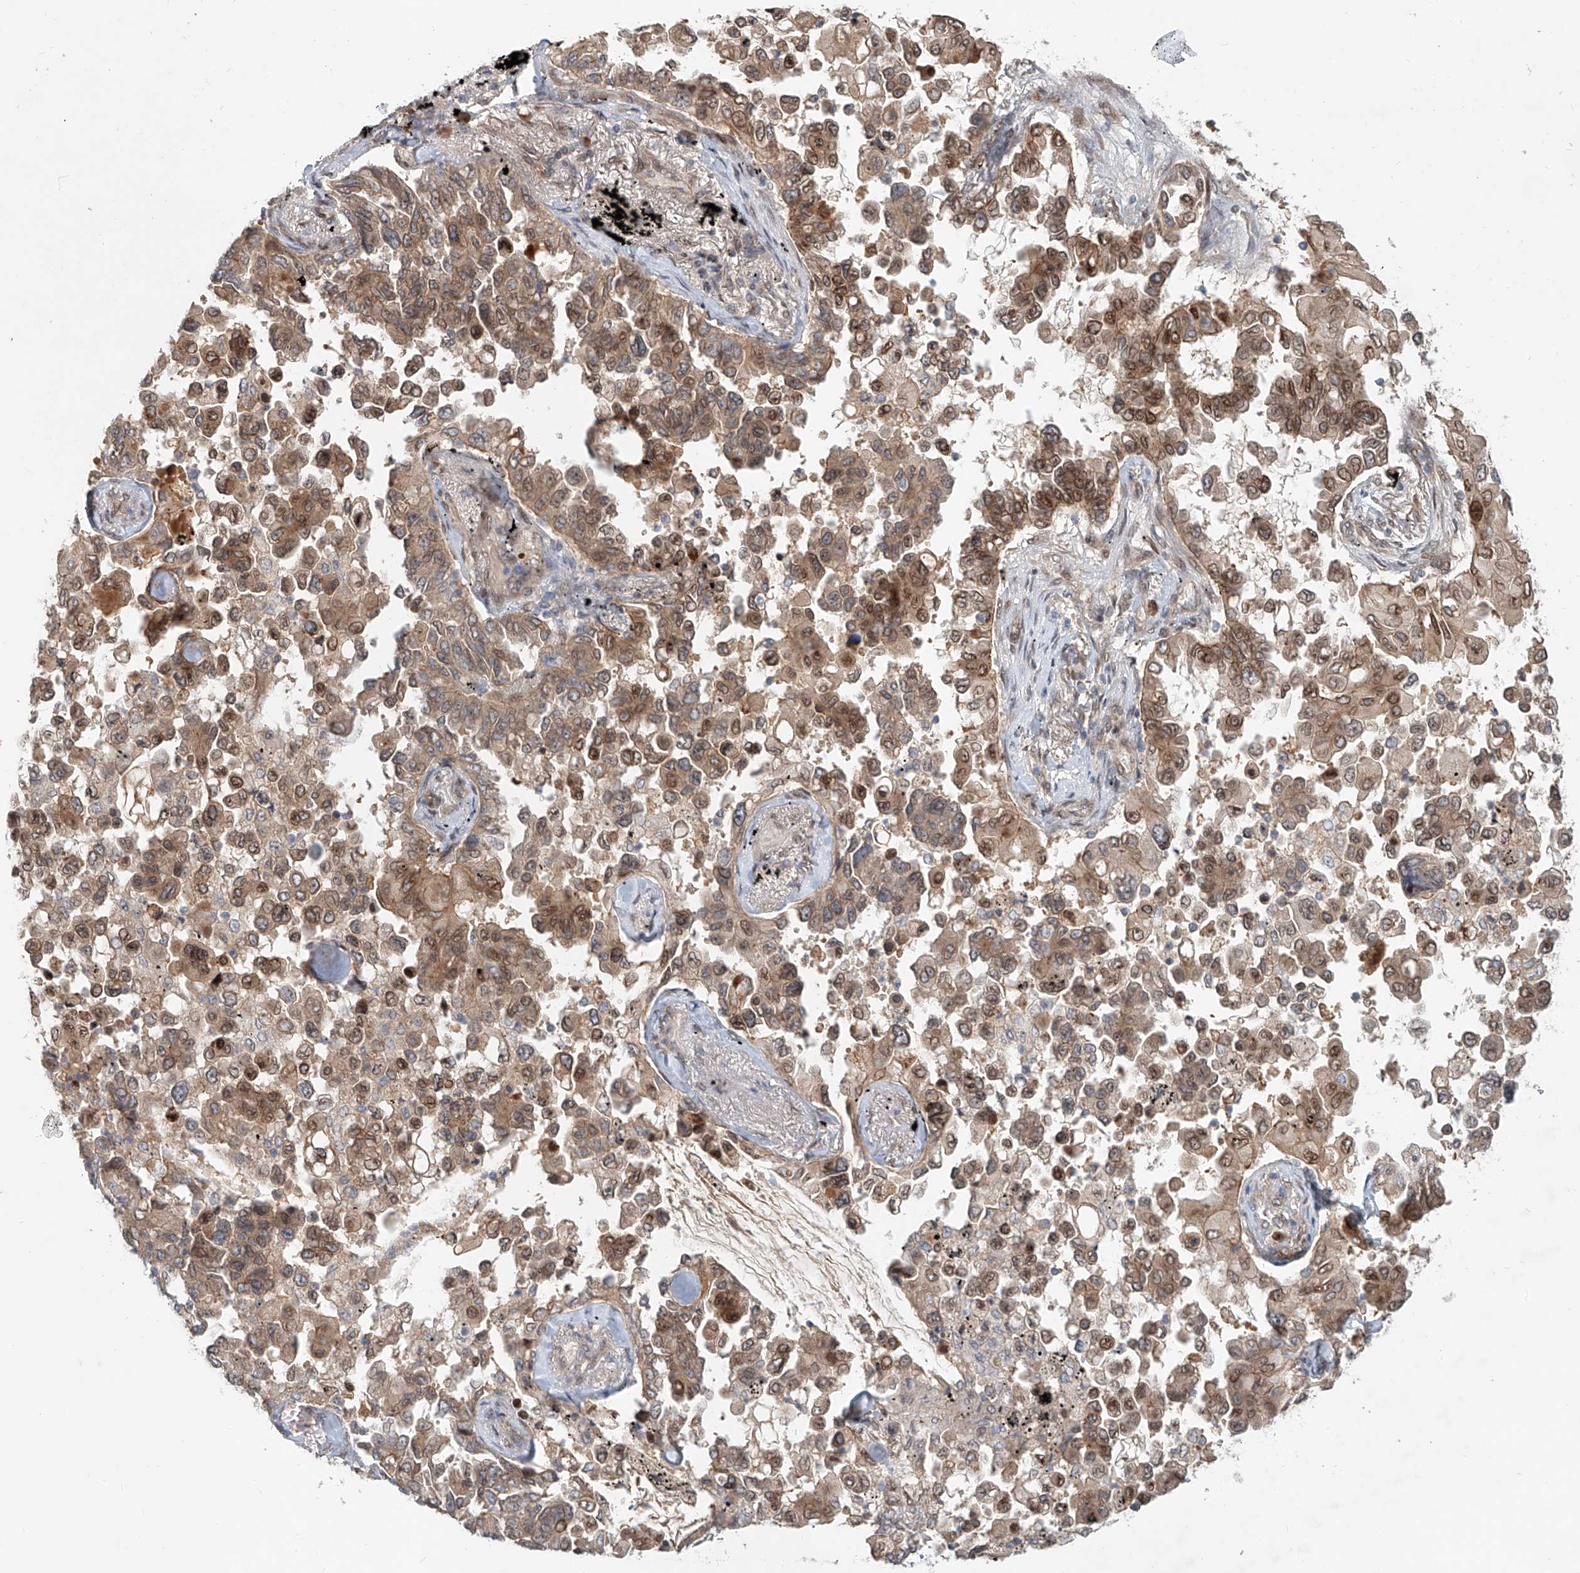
{"staining": {"intensity": "moderate", "quantity": ">75%", "location": "cytoplasmic/membranous,nuclear"}, "tissue": "lung cancer", "cell_type": "Tumor cells", "image_type": "cancer", "snomed": [{"axis": "morphology", "description": "Adenocarcinoma, NOS"}, {"axis": "topography", "description": "Lung"}], "caption": "An immunohistochemistry (IHC) micrograph of neoplastic tissue is shown. Protein staining in brown labels moderate cytoplasmic/membranous and nuclear positivity in lung cancer (adenocarcinoma) within tumor cells.", "gene": "SASH1", "patient": {"sex": "female", "age": 67}}